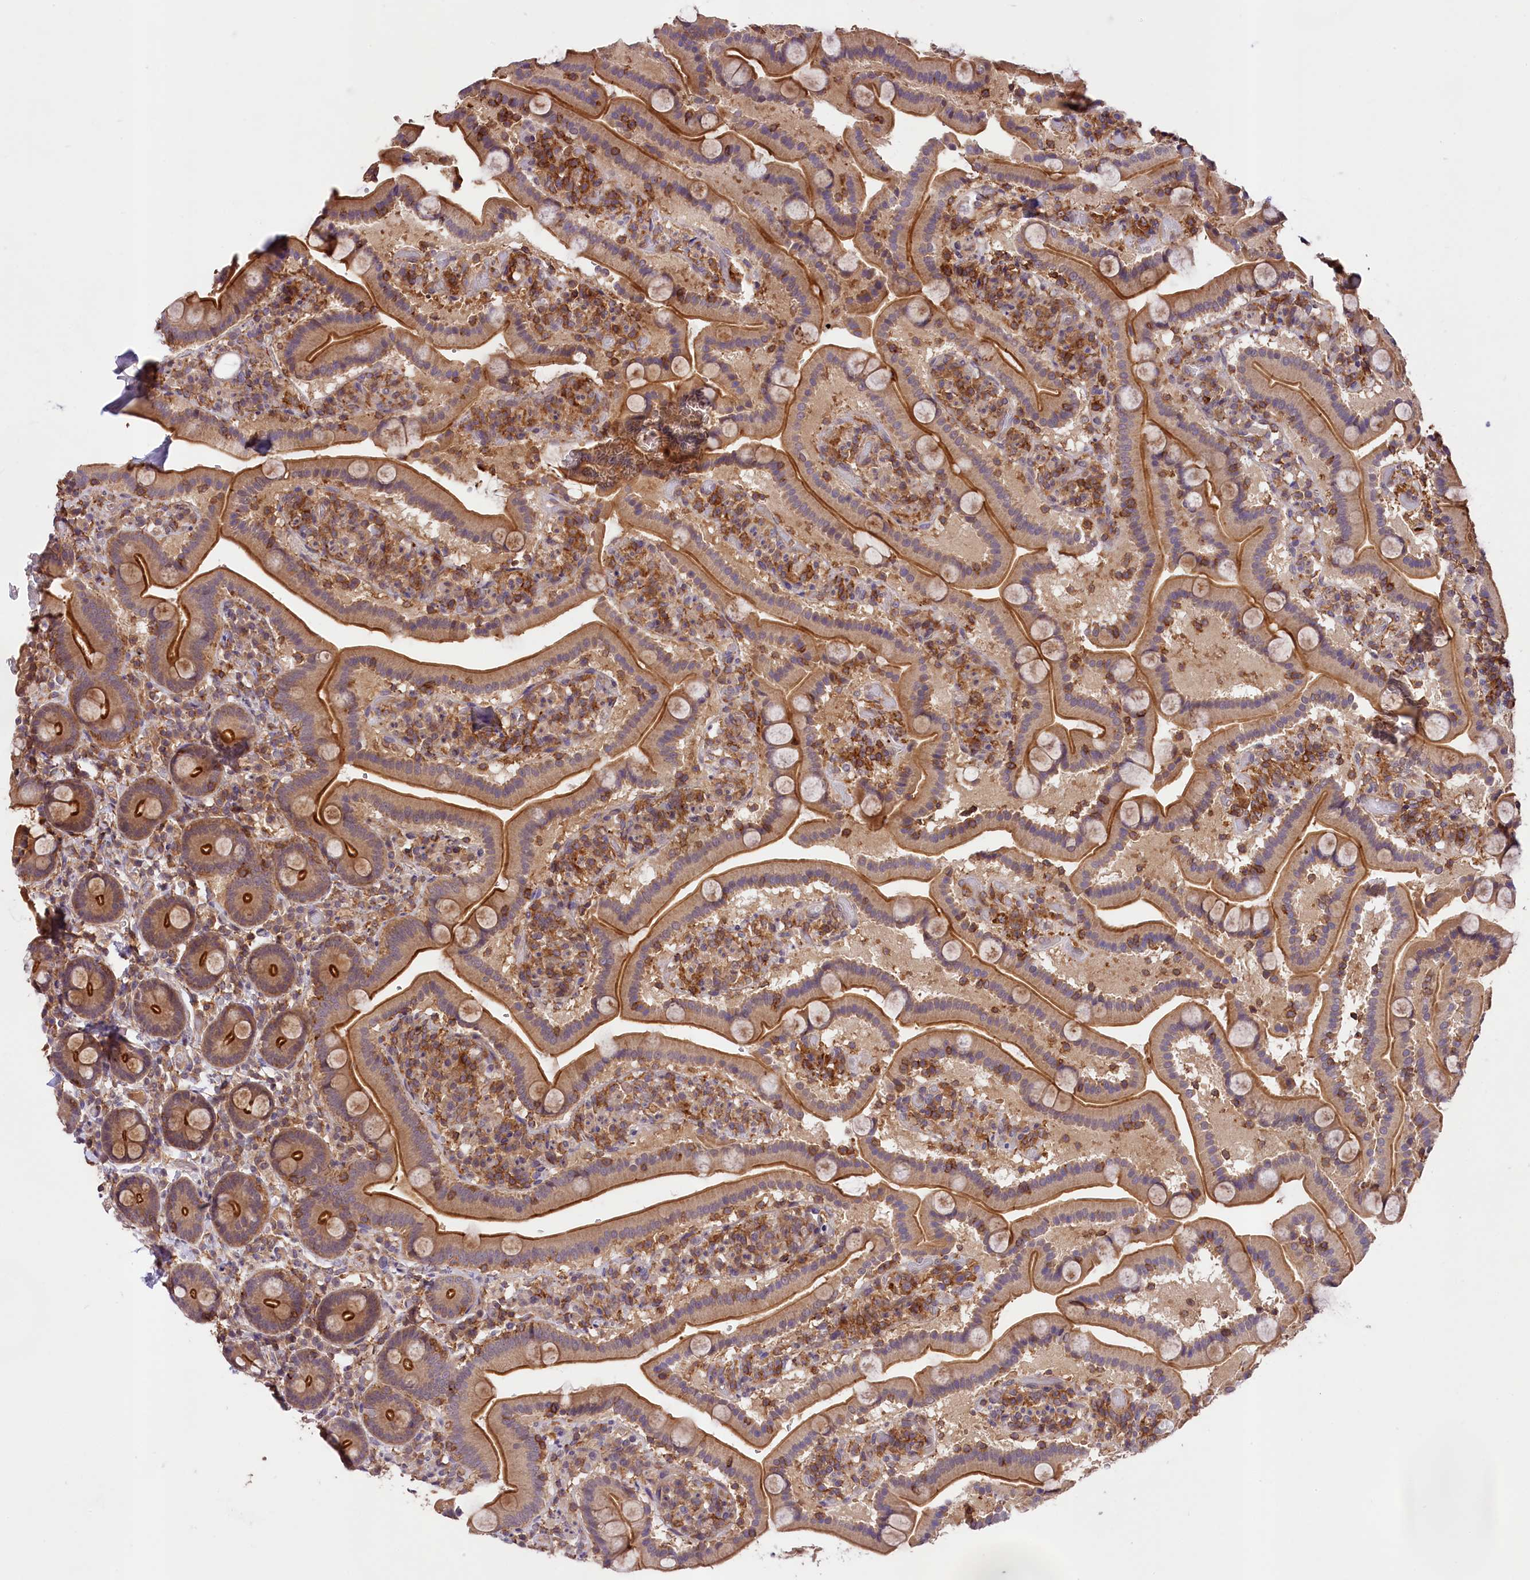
{"staining": {"intensity": "moderate", "quantity": ">75%", "location": "cytoplasmic/membranous"}, "tissue": "duodenum", "cell_type": "Glandular cells", "image_type": "normal", "snomed": [{"axis": "morphology", "description": "Normal tissue, NOS"}, {"axis": "topography", "description": "Duodenum"}], "caption": "Immunohistochemical staining of normal duodenum shows >75% levels of moderate cytoplasmic/membranous protein staining in about >75% of glandular cells.", "gene": "SKIDA1", "patient": {"sex": "male", "age": 55}}